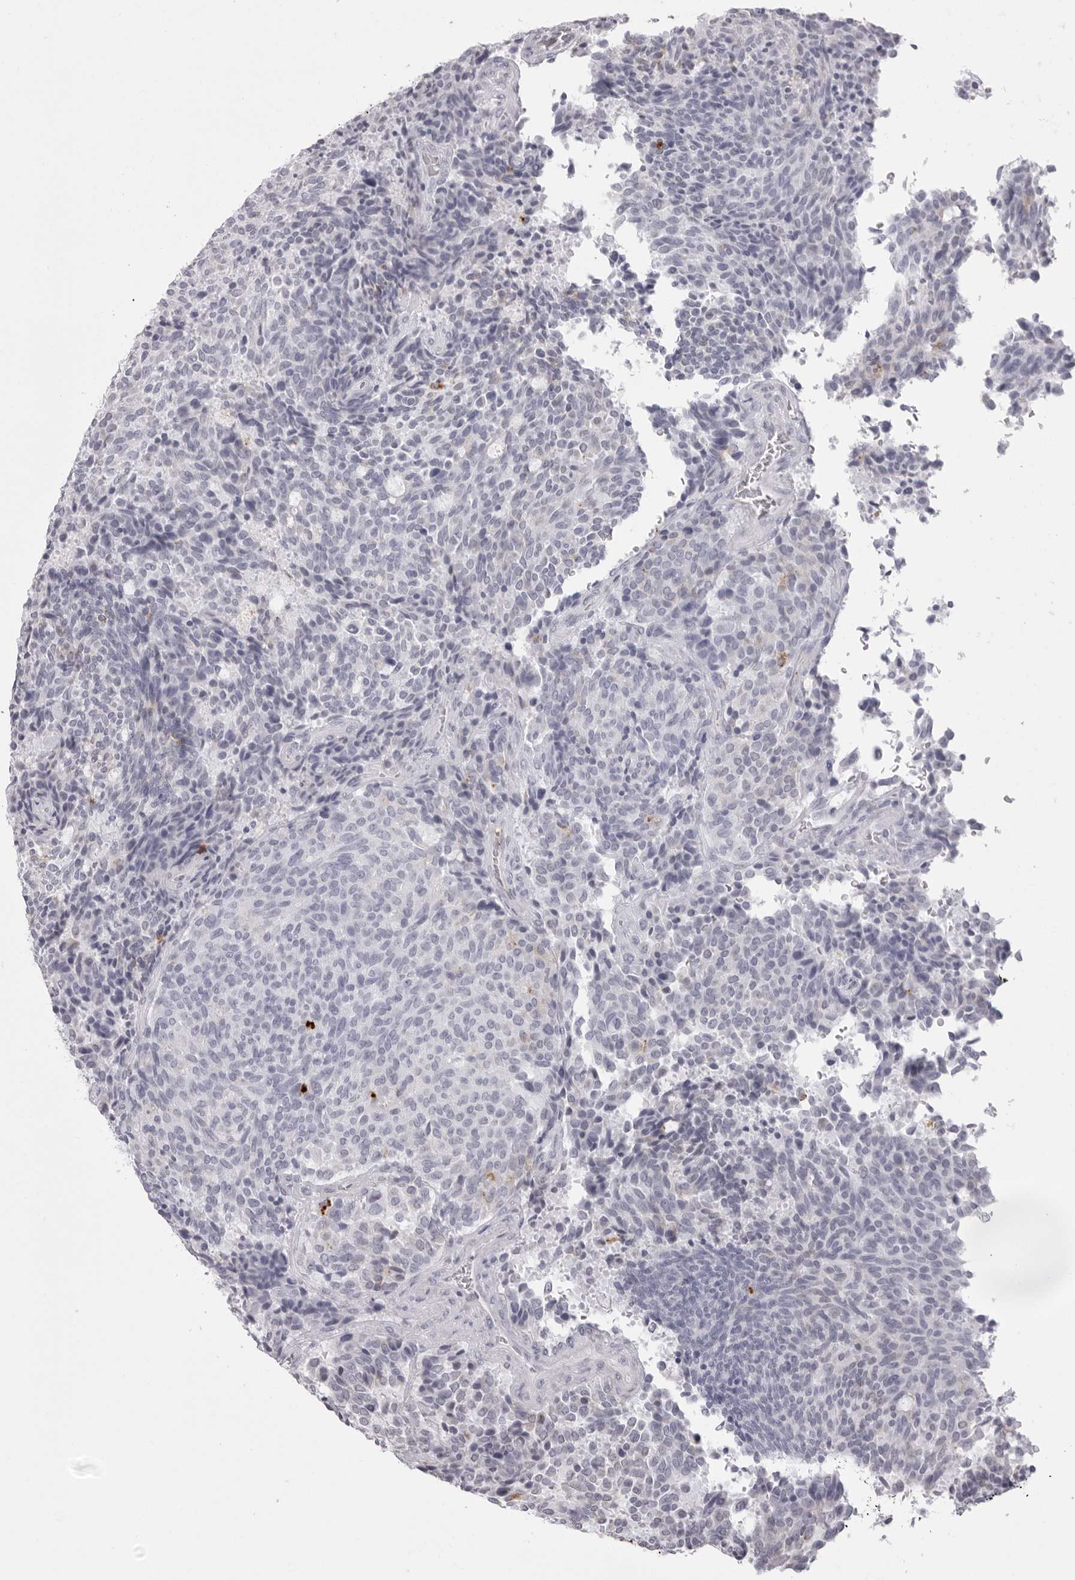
{"staining": {"intensity": "negative", "quantity": "none", "location": "none"}, "tissue": "carcinoid", "cell_type": "Tumor cells", "image_type": "cancer", "snomed": [{"axis": "morphology", "description": "Carcinoid, malignant, NOS"}, {"axis": "topography", "description": "Pancreas"}], "caption": "High magnification brightfield microscopy of carcinoid stained with DAB (3,3'-diaminobenzidine) (brown) and counterstained with hematoxylin (blue): tumor cells show no significant expression.", "gene": "IL25", "patient": {"sex": "female", "age": 54}}